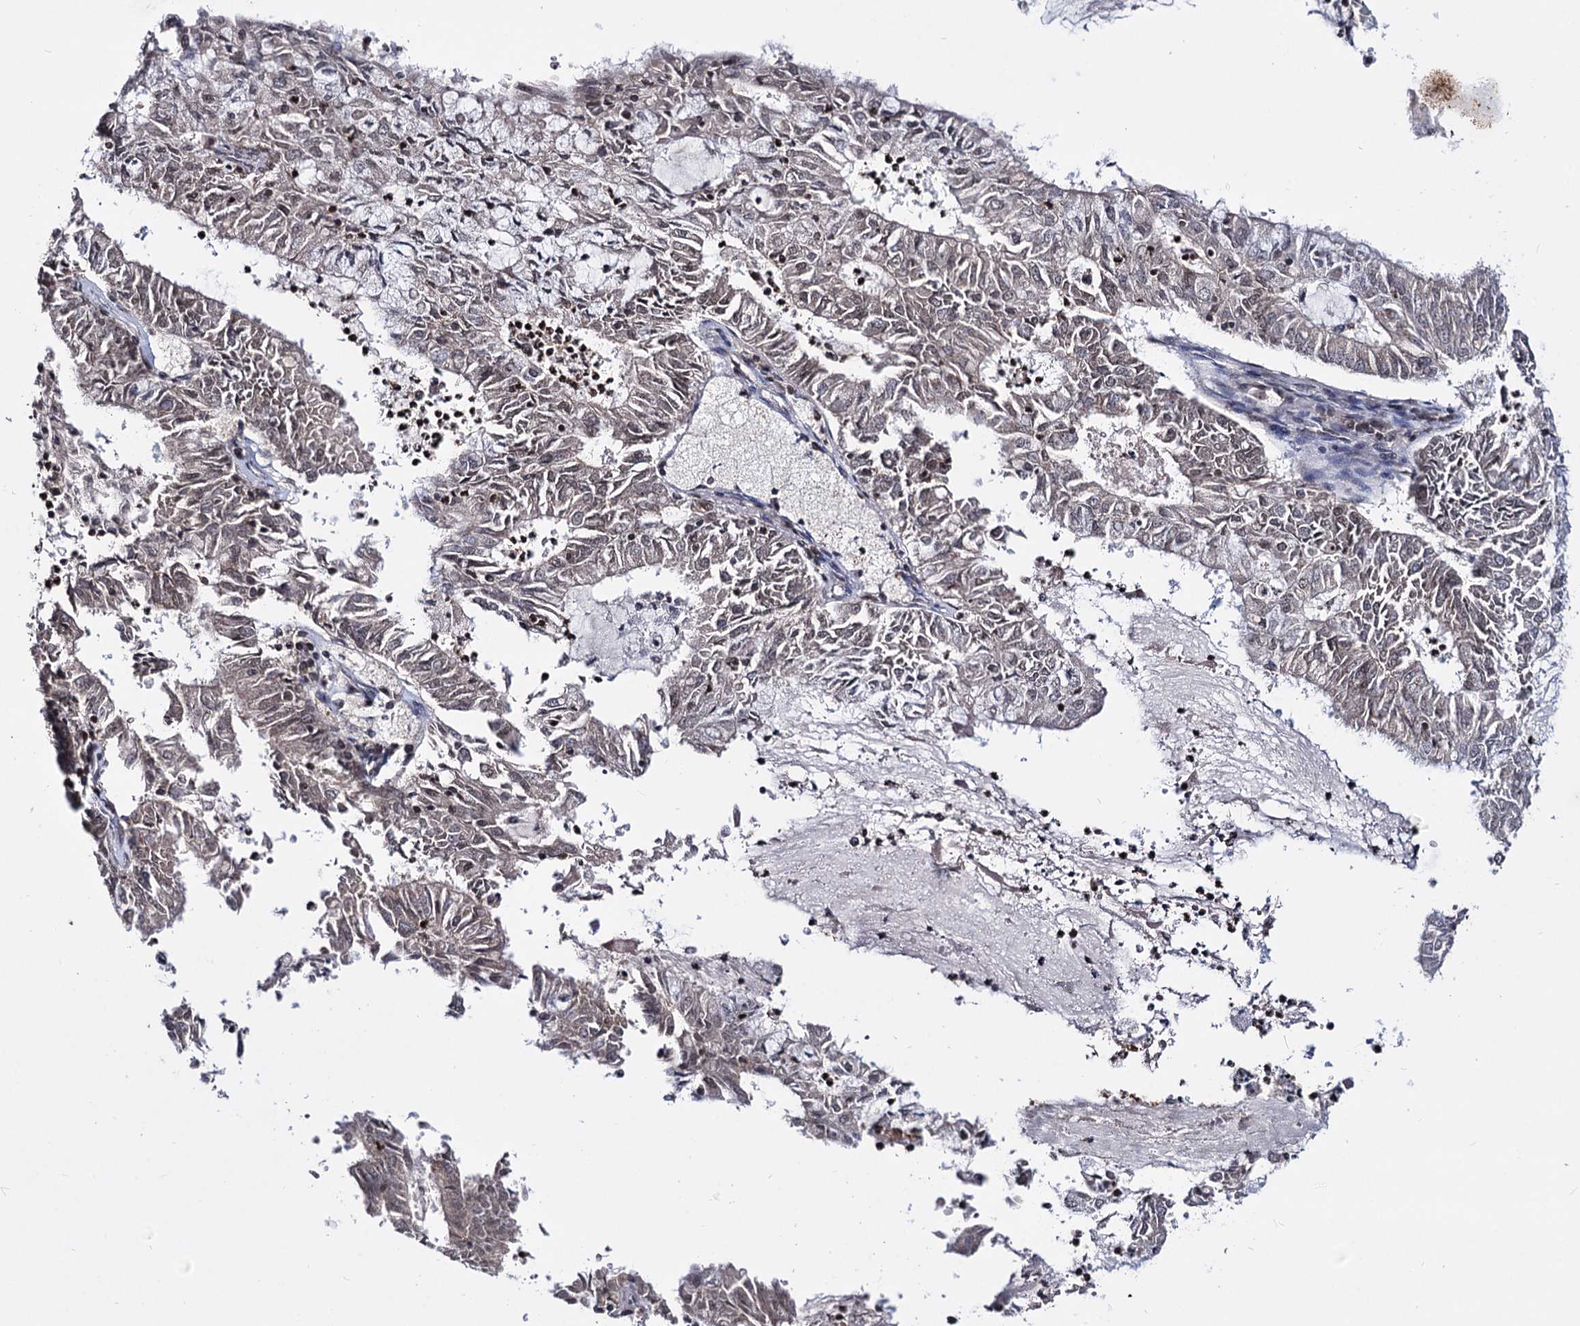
{"staining": {"intensity": "weak", "quantity": "25%-75%", "location": "nuclear"}, "tissue": "endometrial cancer", "cell_type": "Tumor cells", "image_type": "cancer", "snomed": [{"axis": "morphology", "description": "Adenocarcinoma, NOS"}, {"axis": "topography", "description": "Endometrium"}], "caption": "Immunohistochemical staining of human endometrial adenocarcinoma displays low levels of weak nuclear protein expression in about 25%-75% of tumor cells.", "gene": "SMCHD1", "patient": {"sex": "female", "age": 57}}